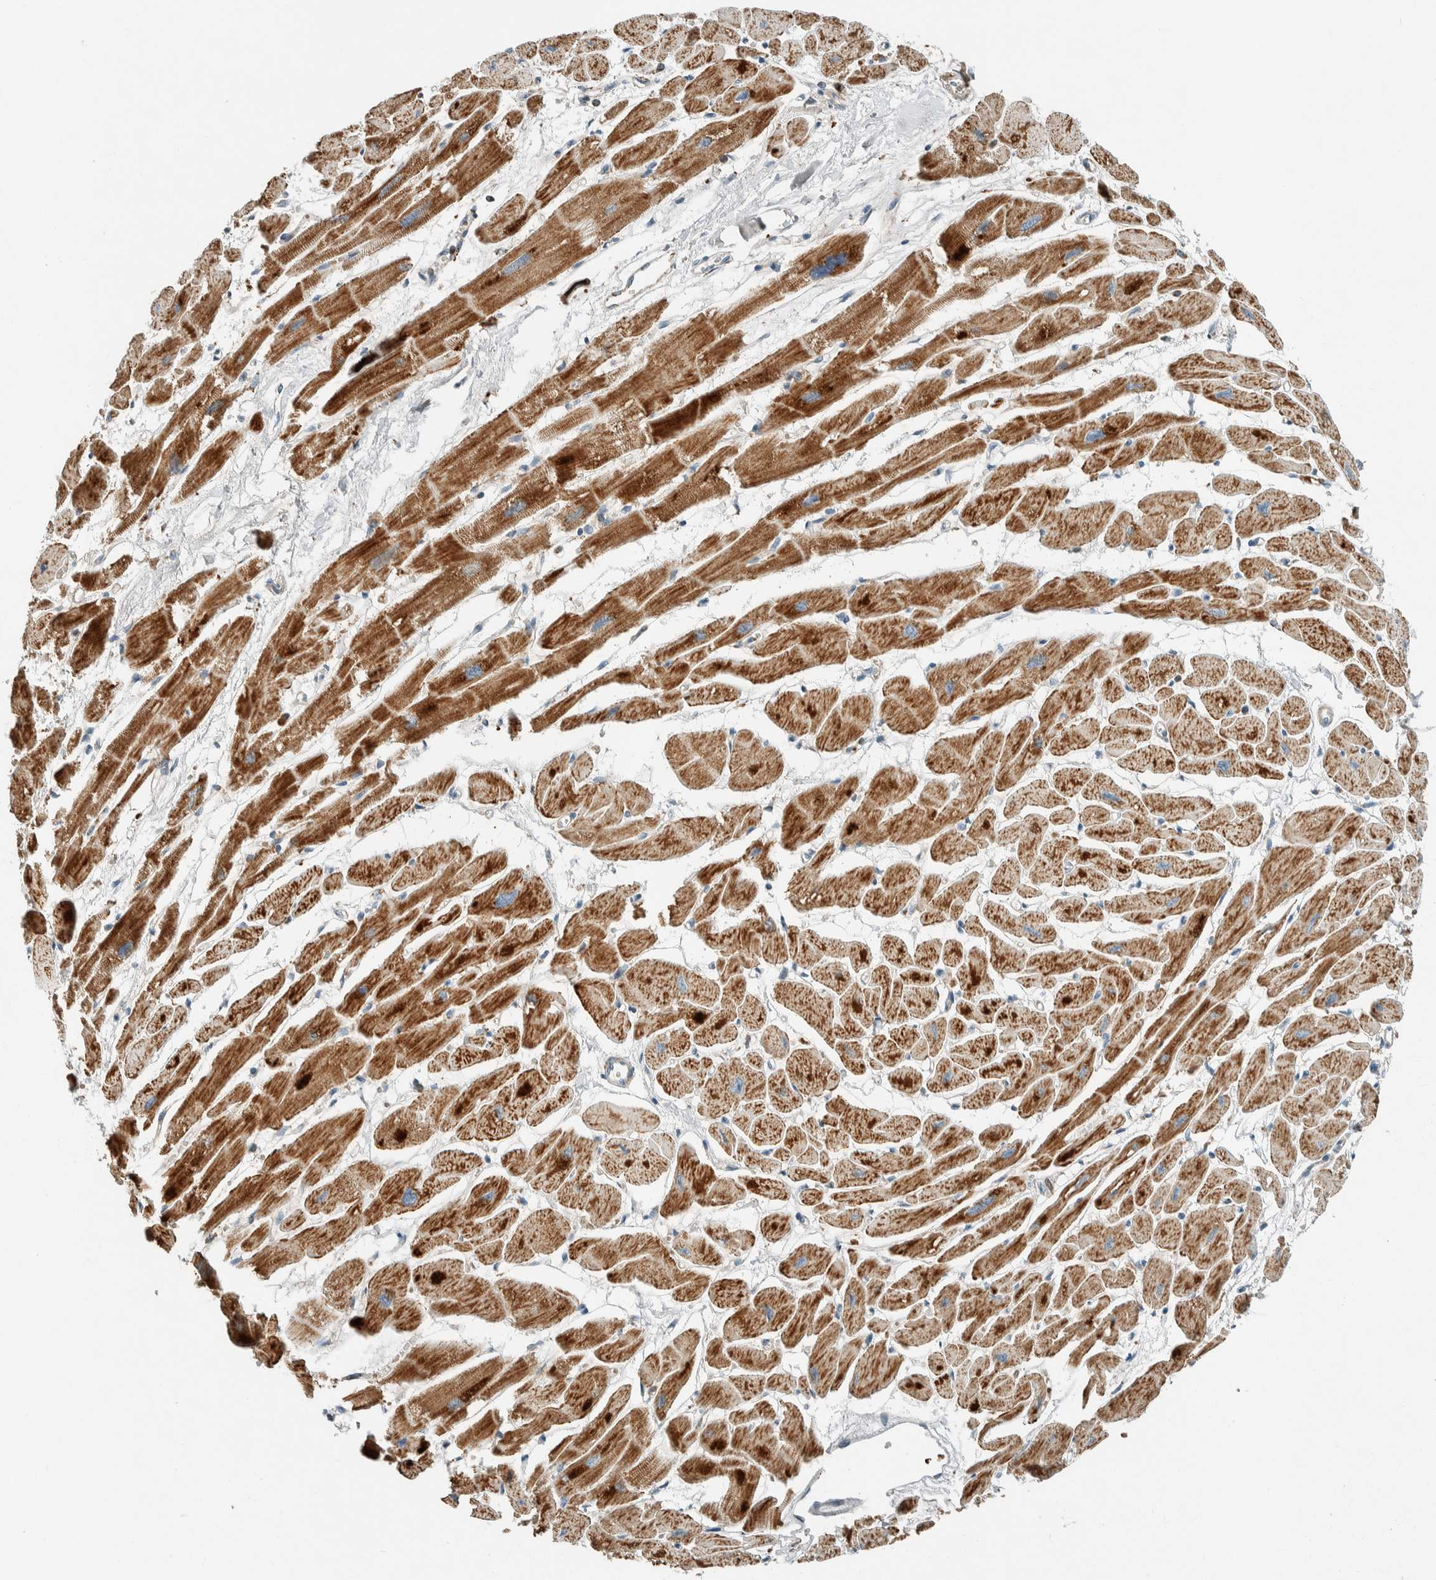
{"staining": {"intensity": "moderate", "quantity": ">75%", "location": "cytoplasmic/membranous"}, "tissue": "heart muscle", "cell_type": "Cardiomyocytes", "image_type": "normal", "snomed": [{"axis": "morphology", "description": "Normal tissue, NOS"}, {"axis": "topography", "description": "Heart"}], "caption": "Heart muscle stained with immunohistochemistry (IHC) exhibits moderate cytoplasmic/membranous staining in approximately >75% of cardiomyocytes. The staining is performed using DAB brown chromogen to label protein expression. The nuclei are counter-stained blue using hematoxylin.", "gene": "SPAG5", "patient": {"sex": "female", "age": 54}}